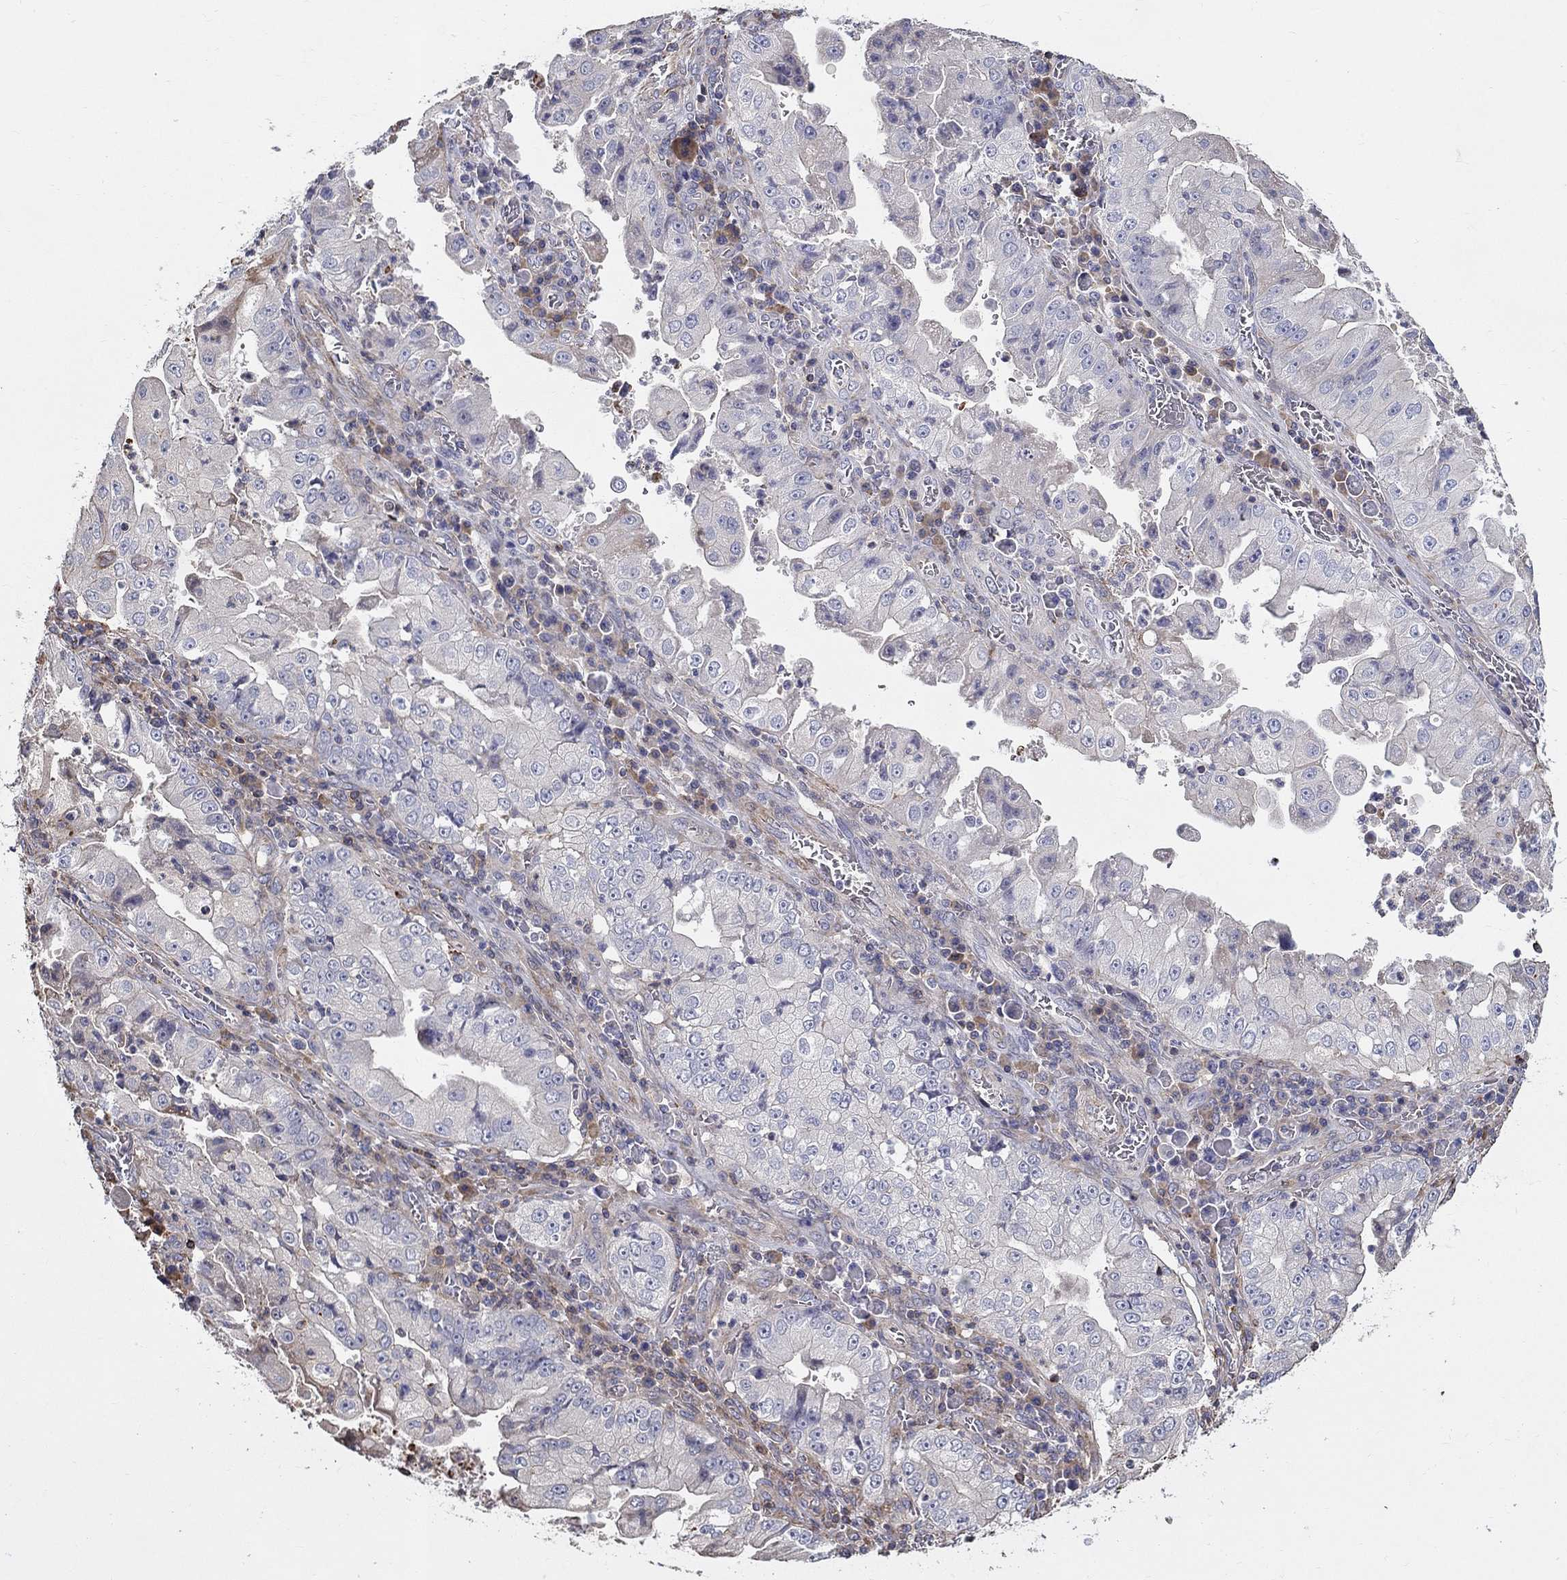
{"staining": {"intensity": "negative", "quantity": "none", "location": "none"}, "tissue": "stomach cancer", "cell_type": "Tumor cells", "image_type": "cancer", "snomed": [{"axis": "morphology", "description": "Adenocarcinoma, NOS"}, {"axis": "topography", "description": "Stomach"}], "caption": "This is a image of immunohistochemistry staining of stomach adenocarcinoma, which shows no positivity in tumor cells.", "gene": "NPHP1", "patient": {"sex": "male", "age": 76}}